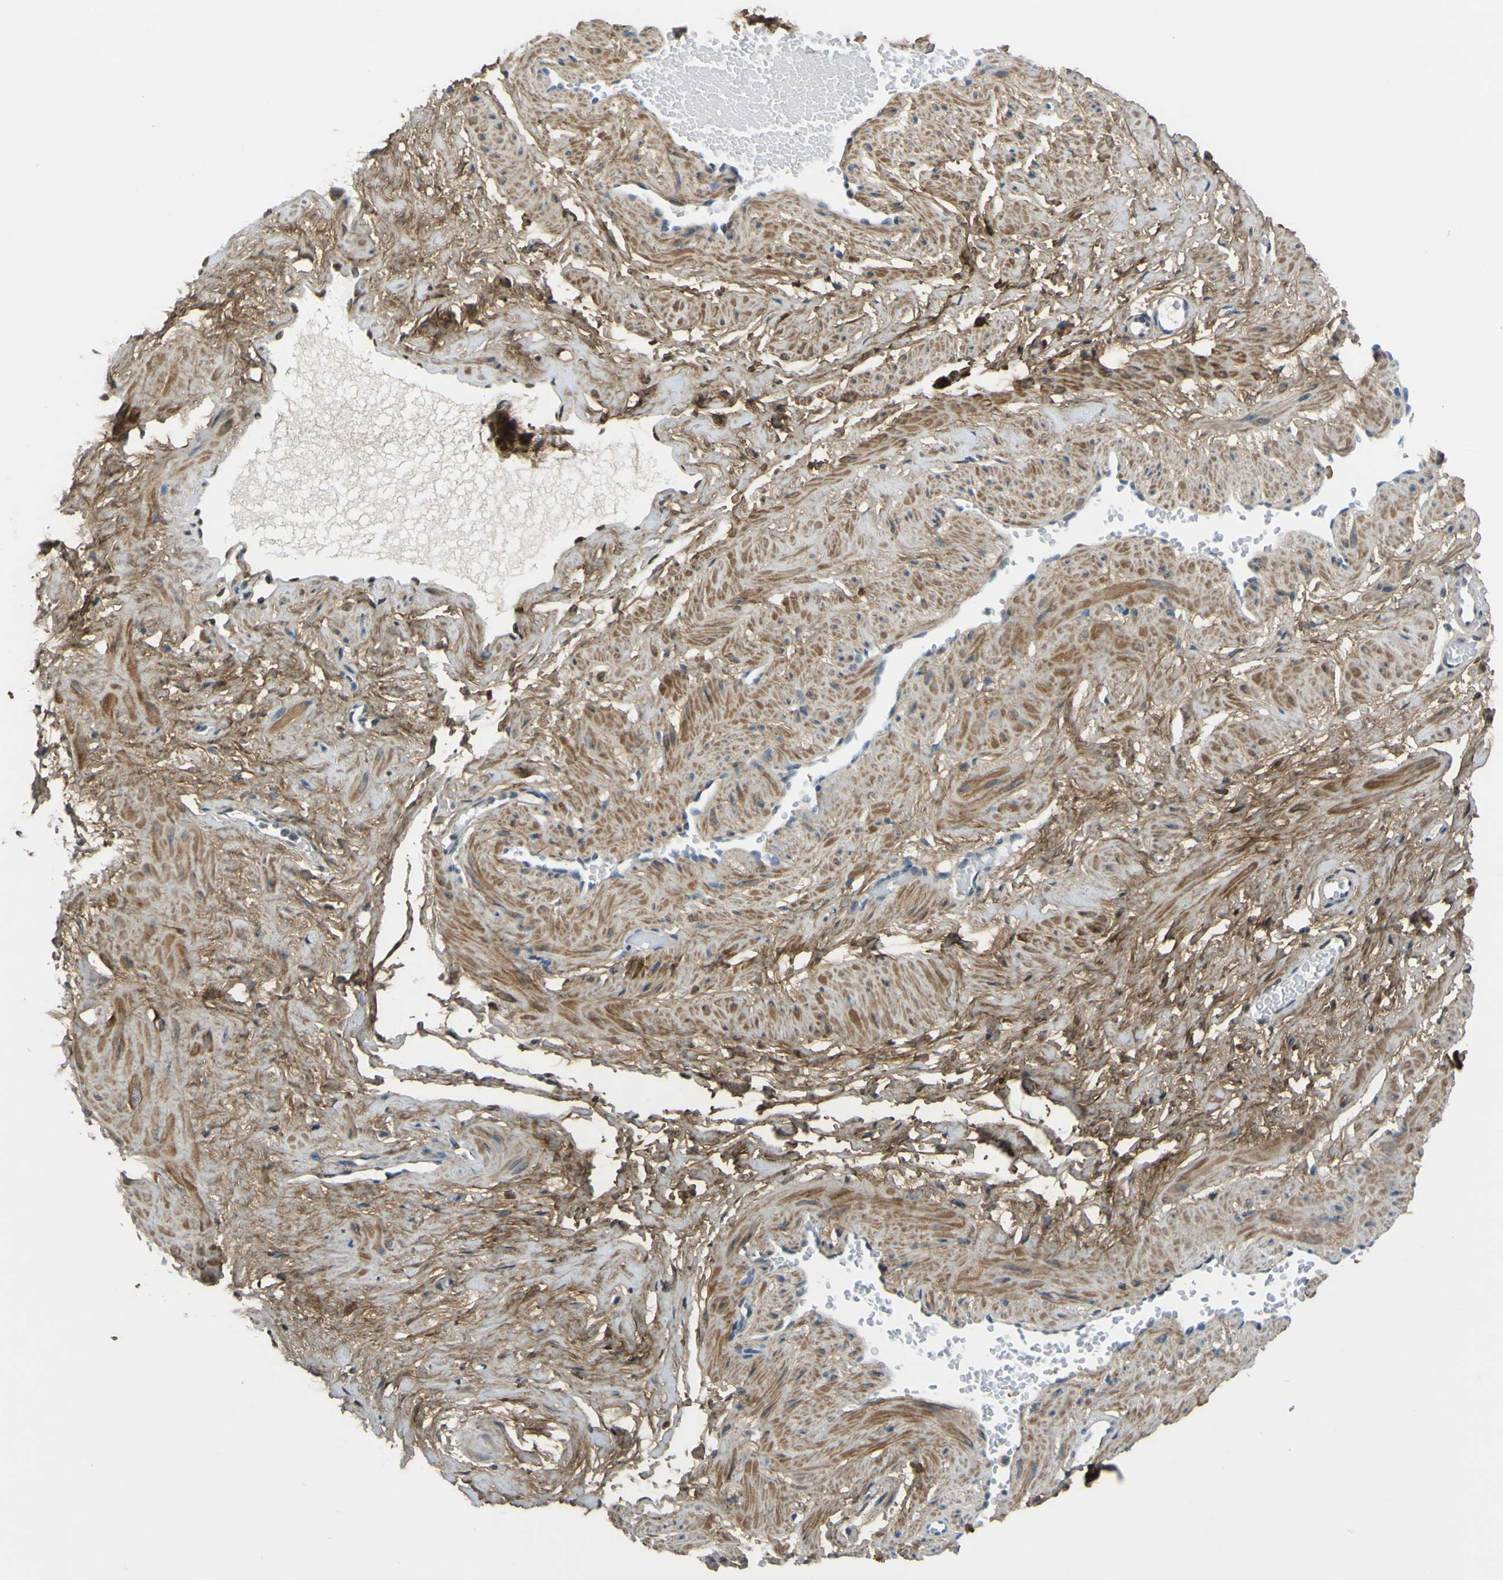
{"staining": {"intensity": "weak", "quantity": ">75%", "location": "cytoplasmic/membranous"}, "tissue": "adipose tissue", "cell_type": "Adipocytes", "image_type": "normal", "snomed": [{"axis": "morphology", "description": "Normal tissue, NOS"}, {"axis": "topography", "description": "Soft tissue"}, {"axis": "topography", "description": "Vascular tissue"}], "caption": "Immunohistochemistry staining of benign adipose tissue, which reveals low levels of weak cytoplasmic/membranous staining in approximately >75% of adipocytes indicating weak cytoplasmic/membranous protein expression. The staining was performed using DAB (brown) for protein detection and nuclei were counterstained in hematoxylin (blue).", "gene": "OGN", "patient": {"sex": "female", "age": 35}}